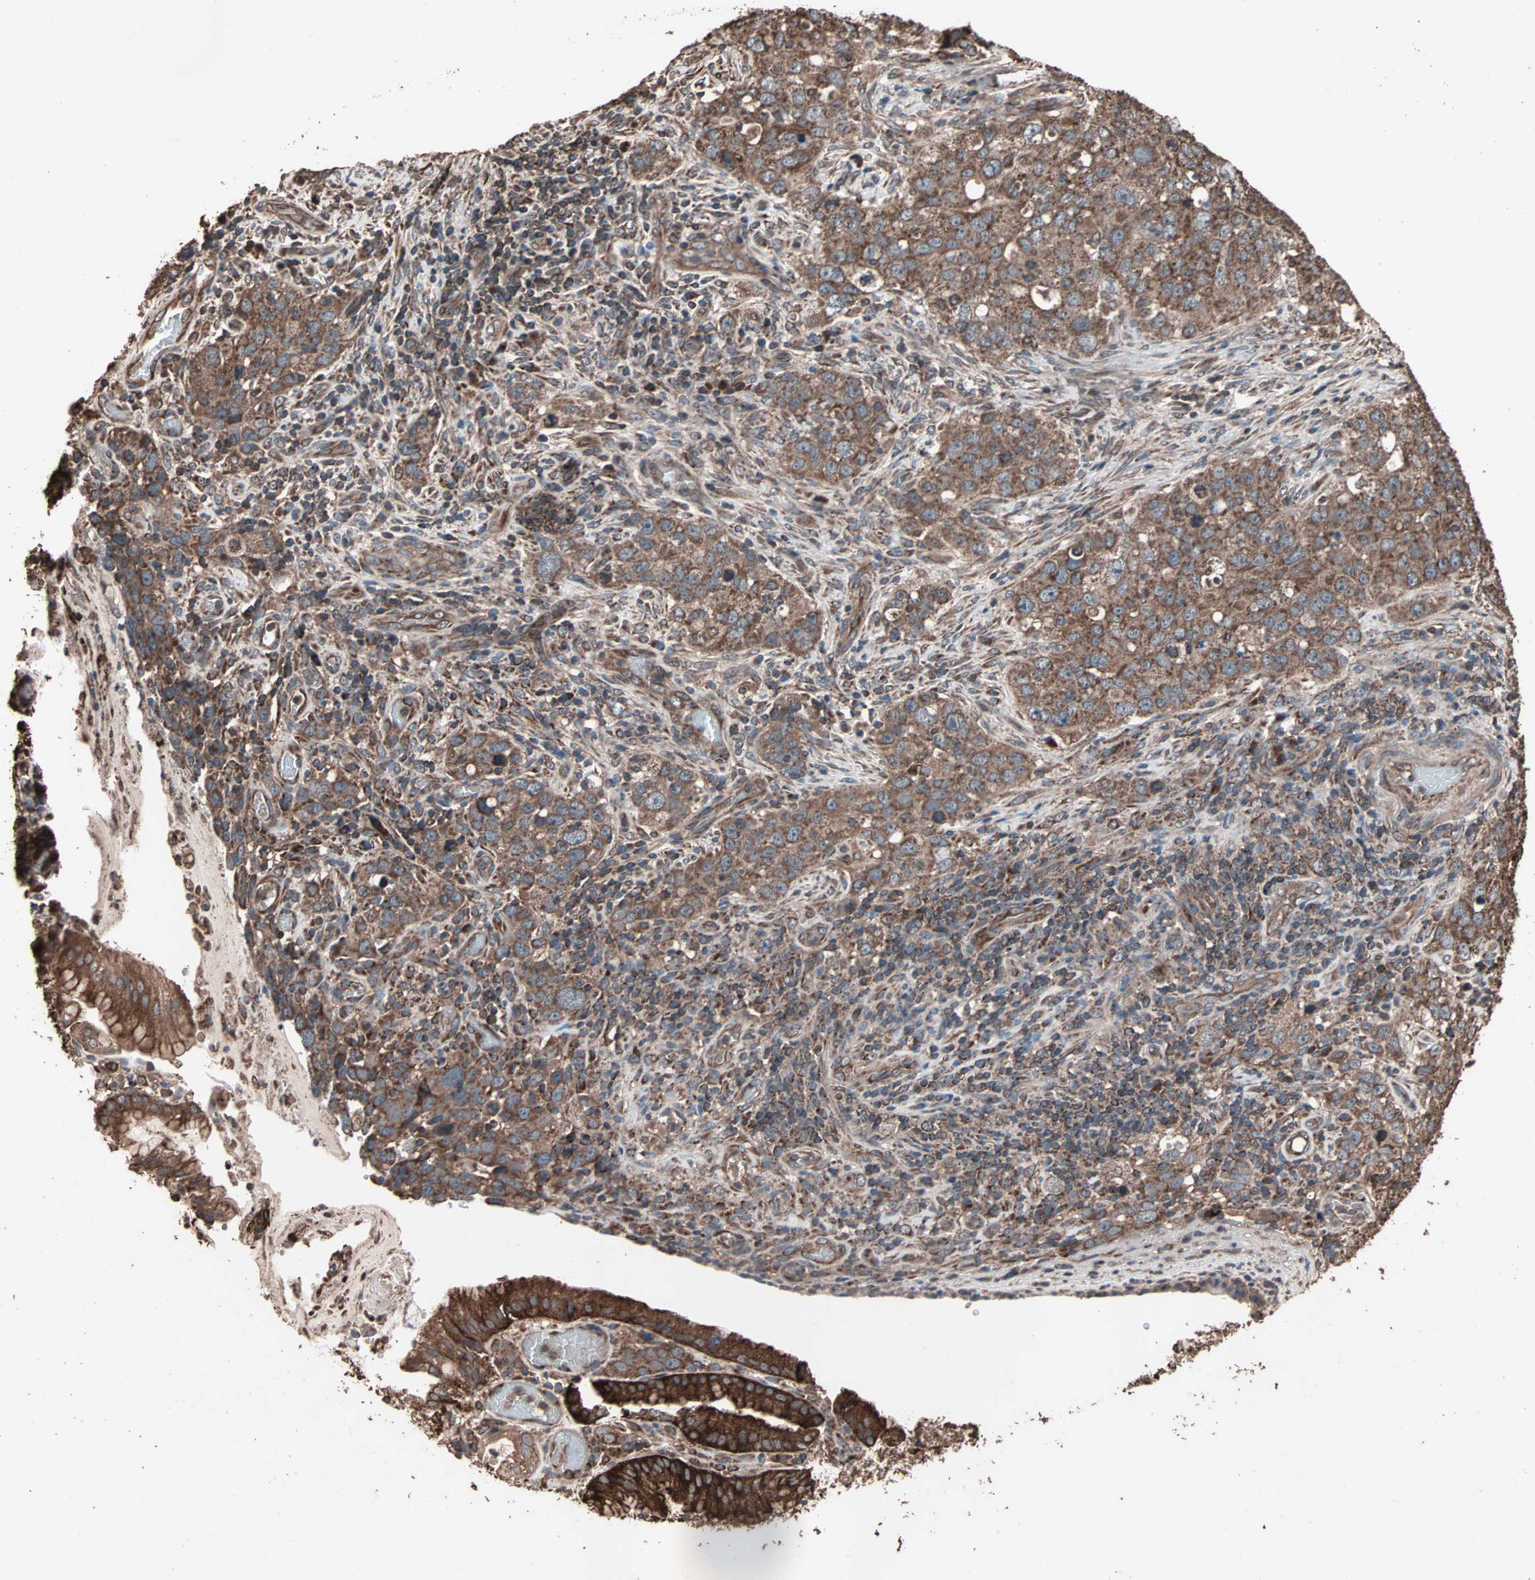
{"staining": {"intensity": "moderate", "quantity": ">75%", "location": "cytoplasmic/membranous"}, "tissue": "stomach cancer", "cell_type": "Tumor cells", "image_type": "cancer", "snomed": [{"axis": "morphology", "description": "Normal tissue, NOS"}, {"axis": "morphology", "description": "Adenocarcinoma, NOS"}, {"axis": "topography", "description": "Stomach"}], "caption": "Protein expression by immunohistochemistry (IHC) displays moderate cytoplasmic/membranous positivity in about >75% of tumor cells in stomach cancer (adenocarcinoma).", "gene": "MRPL2", "patient": {"sex": "male", "age": 48}}